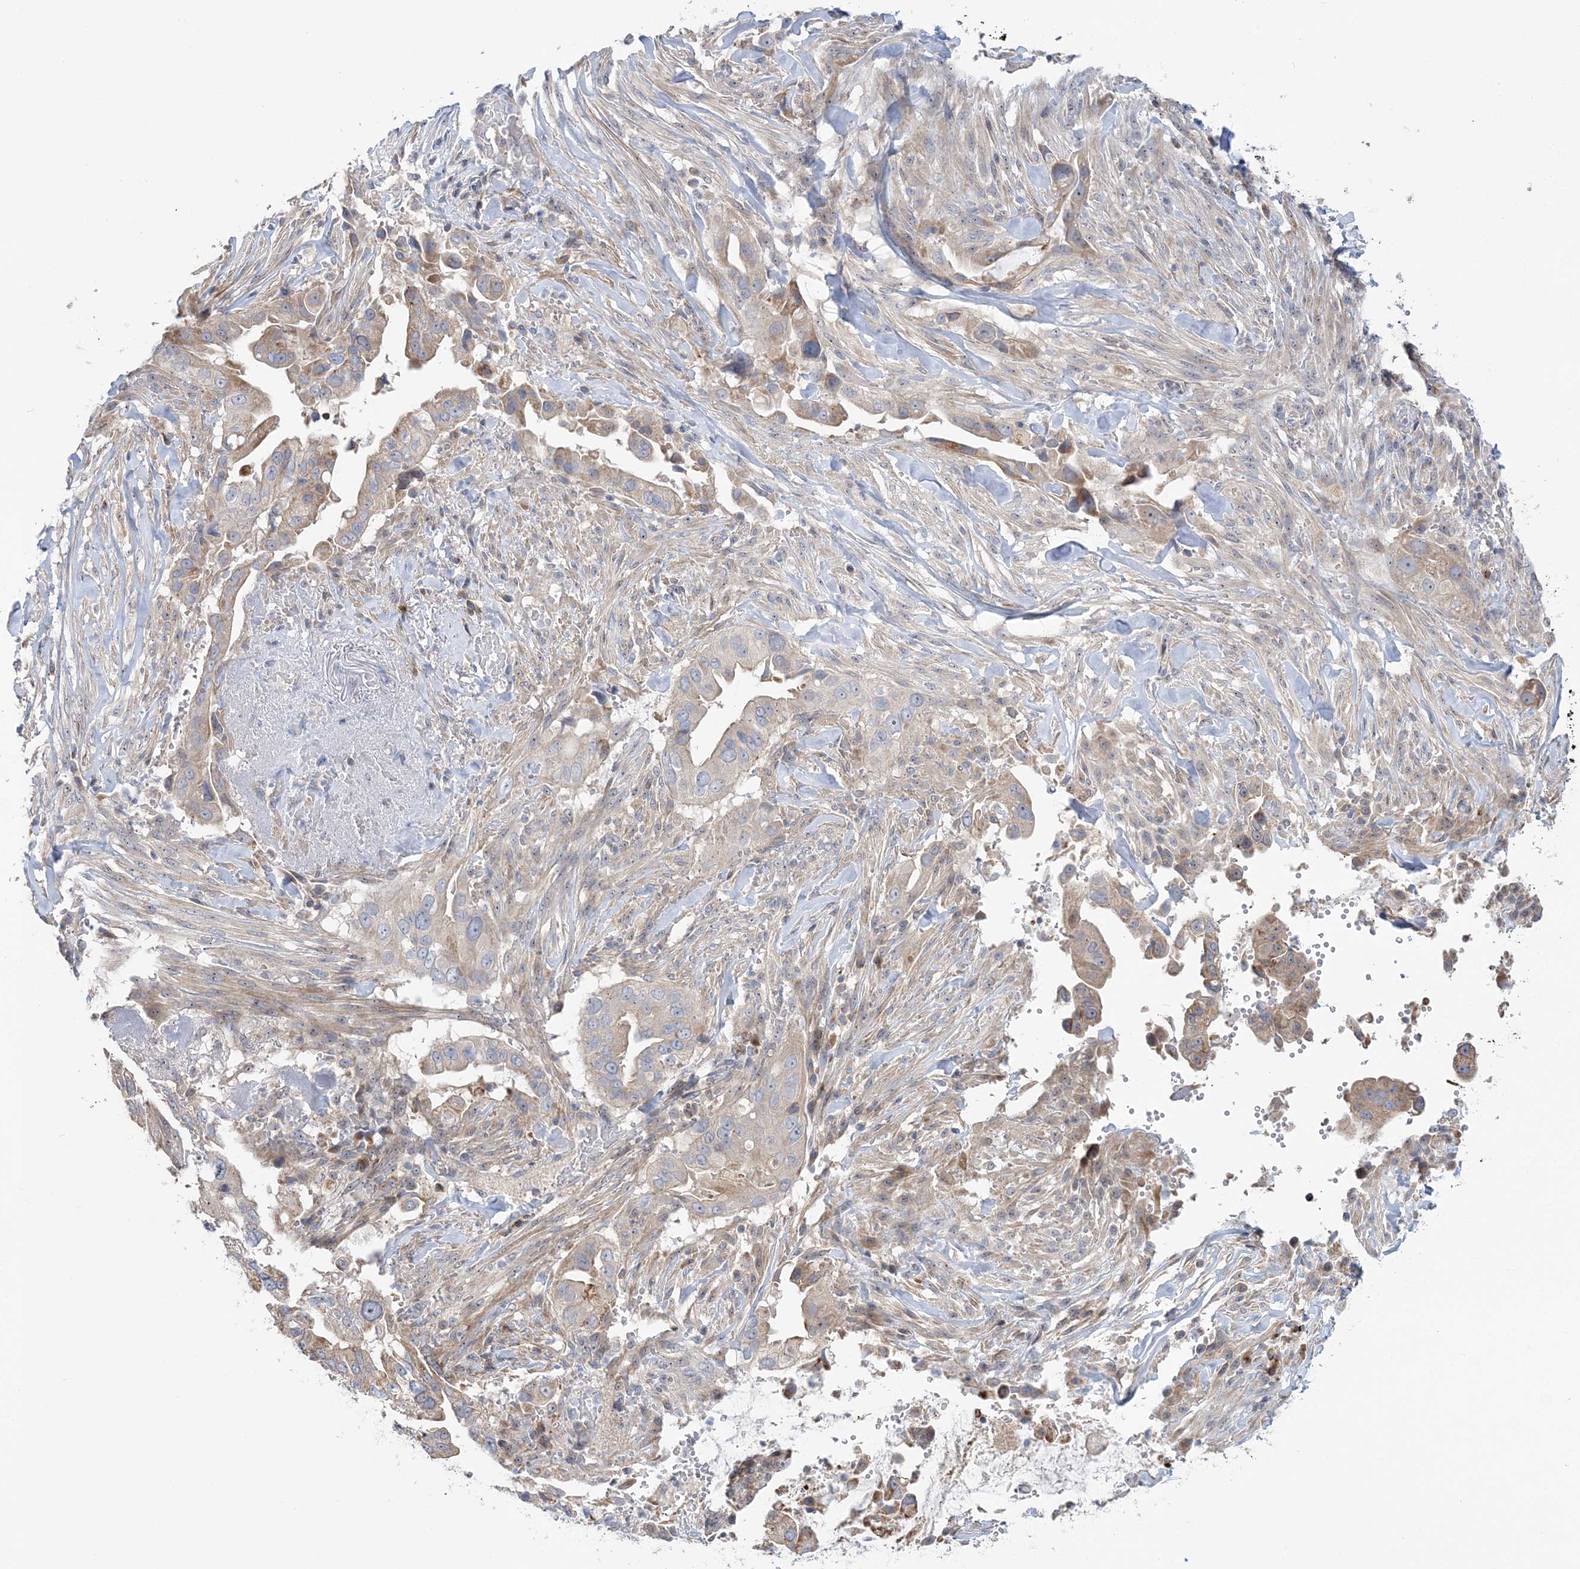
{"staining": {"intensity": "weak", "quantity": "25%-75%", "location": "cytoplasmic/membranous"}, "tissue": "pancreatic cancer", "cell_type": "Tumor cells", "image_type": "cancer", "snomed": [{"axis": "morphology", "description": "Inflammation, NOS"}, {"axis": "morphology", "description": "Adenocarcinoma, NOS"}, {"axis": "topography", "description": "Pancreas"}], "caption": "The histopathology image shows staining of pancreatic cancer, revealing weak cytoplasmic/membranous protein expression (brown color) within tumor cells. The protein of interest is stained brown, and the nuclei are stained in blue (DAB (3,3'-diaminobenzidine) IHC with brightfield microscopy, high magnification).", "gene": "MMADHC", "patient": {"sex": "female", "age": 56}}